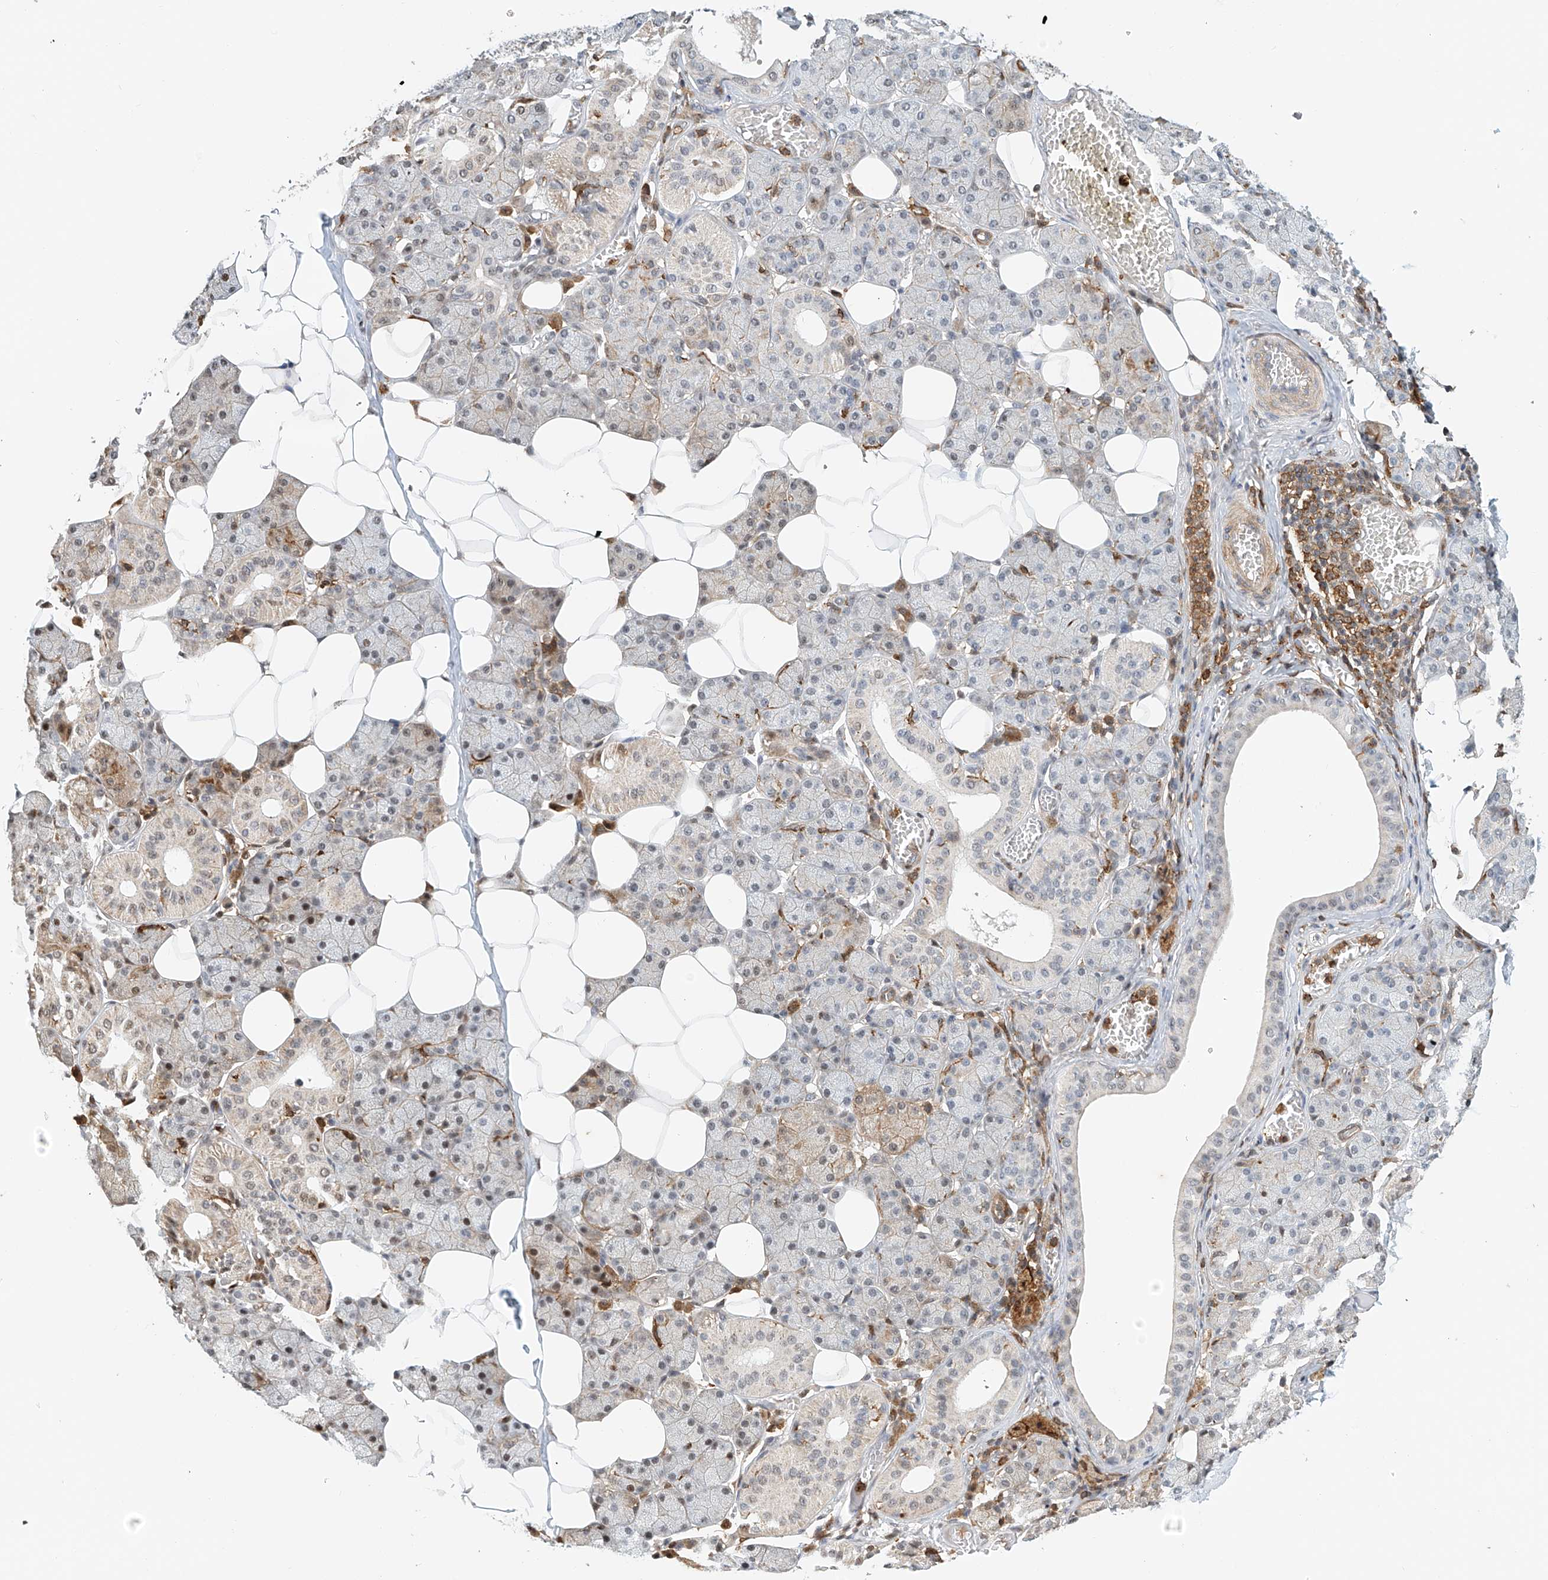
{"staining": {"intensity": "moderate", "quantity": "25%-75%", "location": "cytoplasmic/membranous,nuclear"}, "tissue": "salivary gland", "cell_type": "Glandular cells", "image_type": "normal", "snomed": [{"axis": "morphology", "description": "Normal tissue, NOS"}, {"axis": "topography", "description": "Salivary gland"}], "caption": "This image exhibits immunohistochemistry (IHC) staining of unremarkable human salivary gland, with medium moderate cytoplasmic/membranous,nuclear staining in about 25%-75% of glandular cells.", "gene": "MICAL1", "patient": {"sex": "female", "age": 33}}